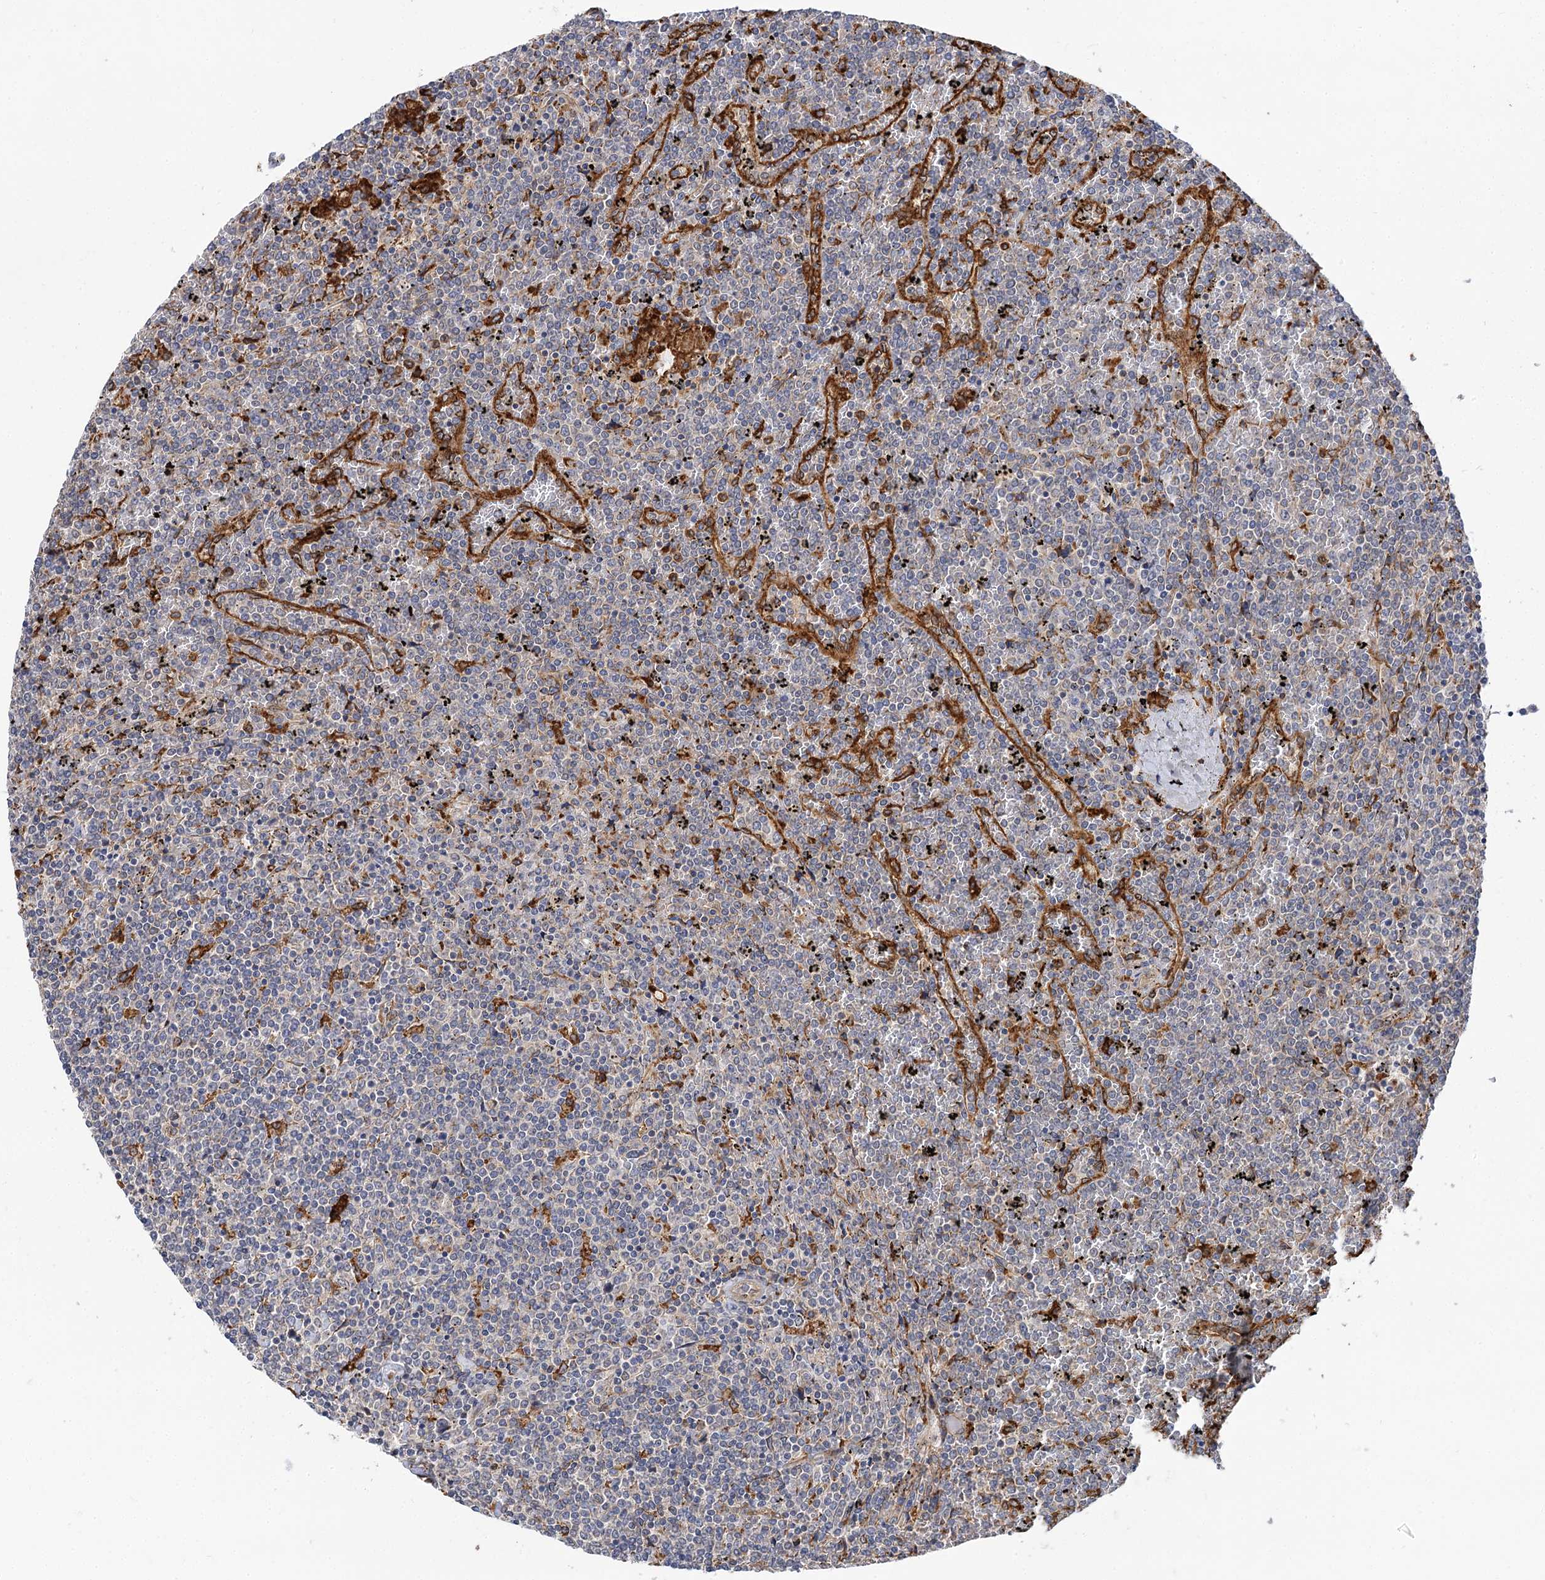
{"staining": {"intensity": "negative", "quantity": "none", "location": "none"}, "tissue": "lymphoma", "cell_type": "Tumor cells", "image_type": "cancer", "snomed": [{"axis": "morphology", "description": "Malignant lymphoma, non-Hodgkin's type, Low grade"}, {"axis": "topography", "description": "Spleen"}], "caption": "Human low-grade malignant lymphoma, non-Hodgkin's type stained for a protein using immunohistochemistry (IHC) displays no positivity in tumor cells.", "gene": "PPIP5K2", "patient": {"sex": "female", "age": 19}}